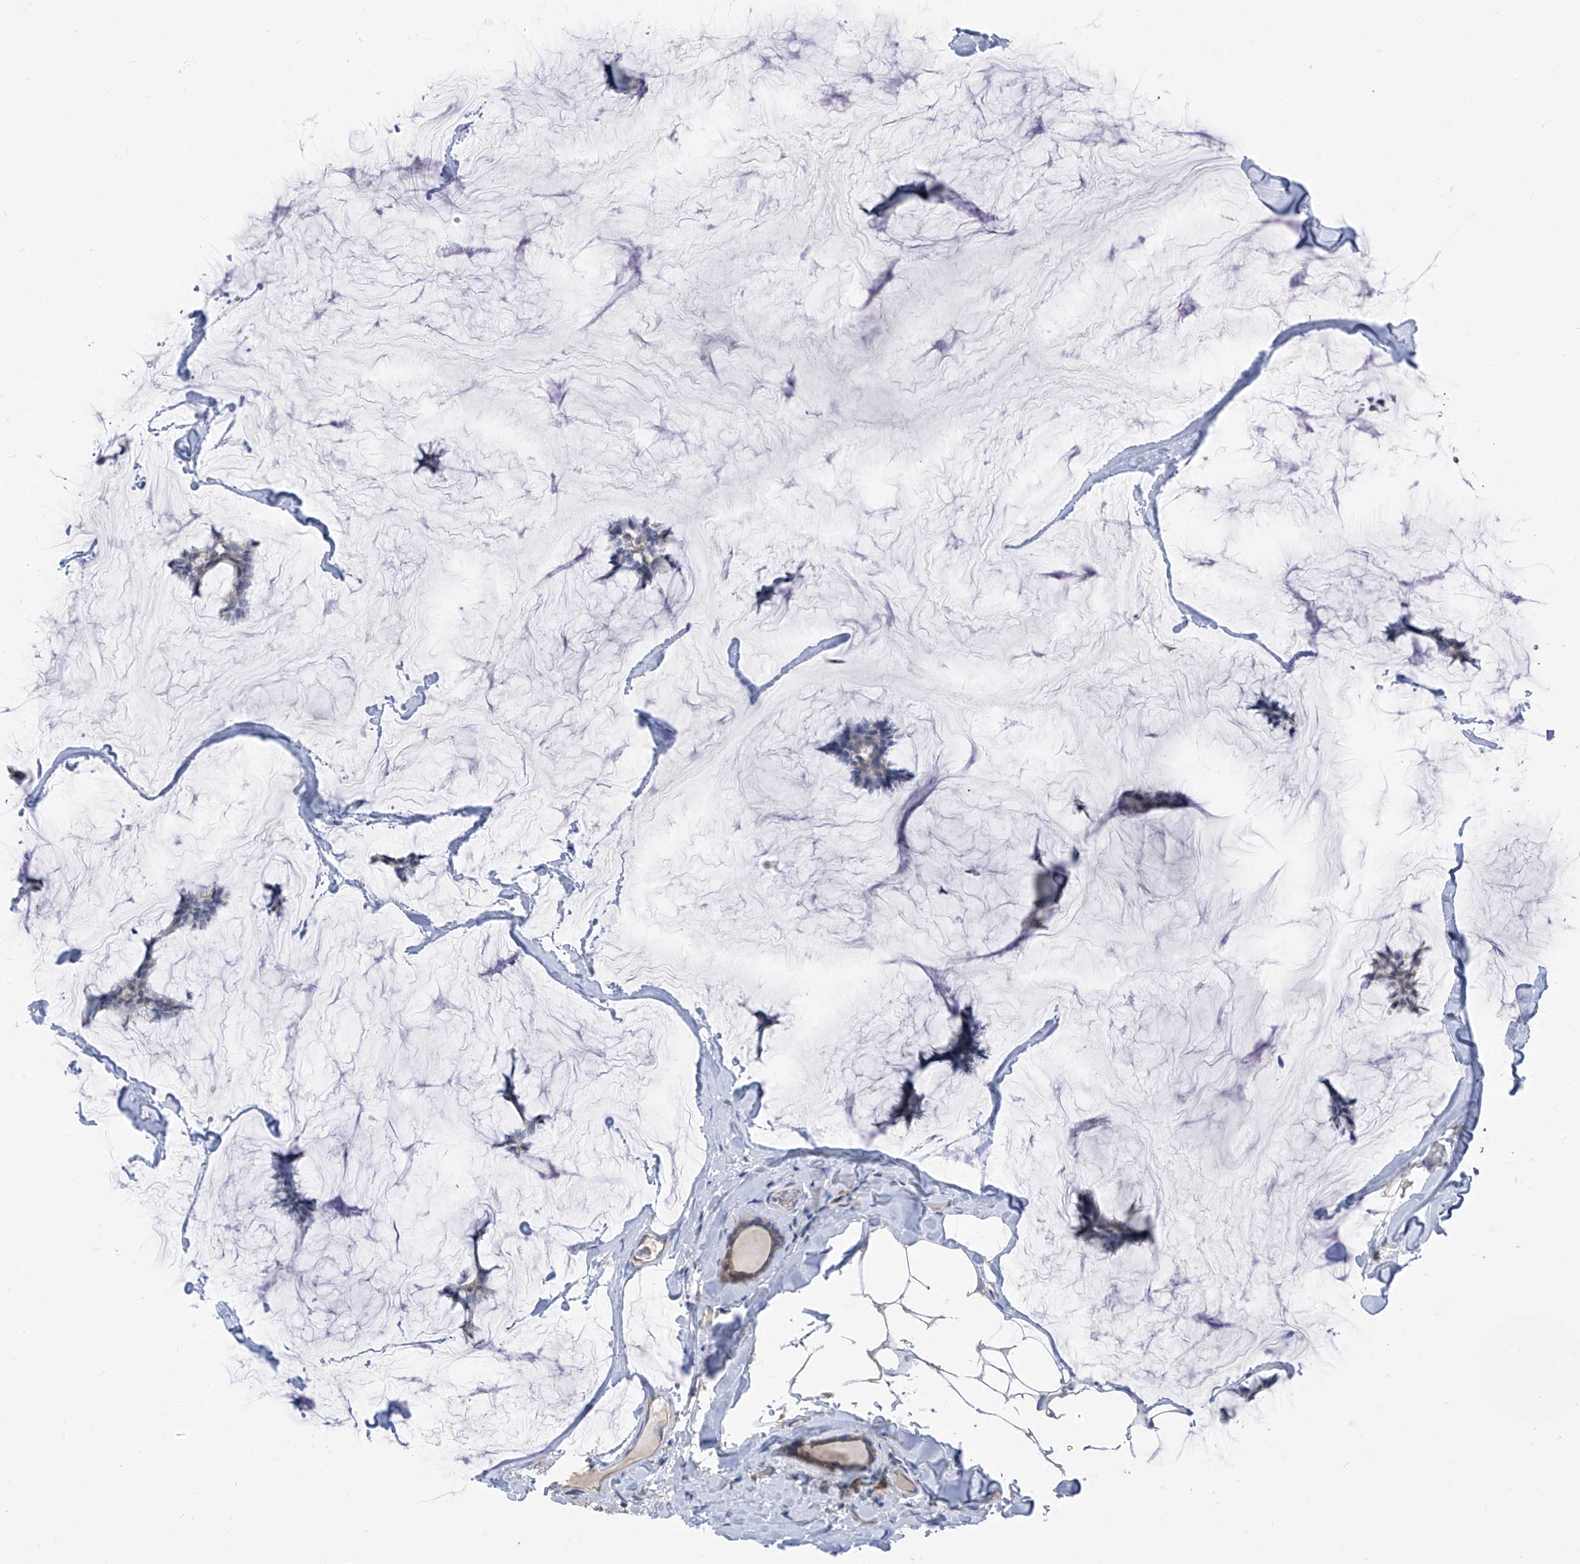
{"staining": {"intensity": "weak", "quantity": "25%-75%", "location": "cytoplasmic/membranous"}, "tissue": "breast cancer", "cell_type": "Tumor cells", "image_type": "cancer", "snomed": [{"axis": "morphology", "description": "Duct carcinoma"}, {"axis": "topography", "description": "Breast"}], "caption": "Brown immunohistochemical staining in breast cancer demonstrates weak cytoplasmic/membranous expression in approximately 25%-75% of tumor cells. (Stains: DAB in brown, nuclei in blue, Microscopy: brightfield microscopy at high magnification).", "gene": "RPL4", "patient": {"sex": "female", "age": 93}}